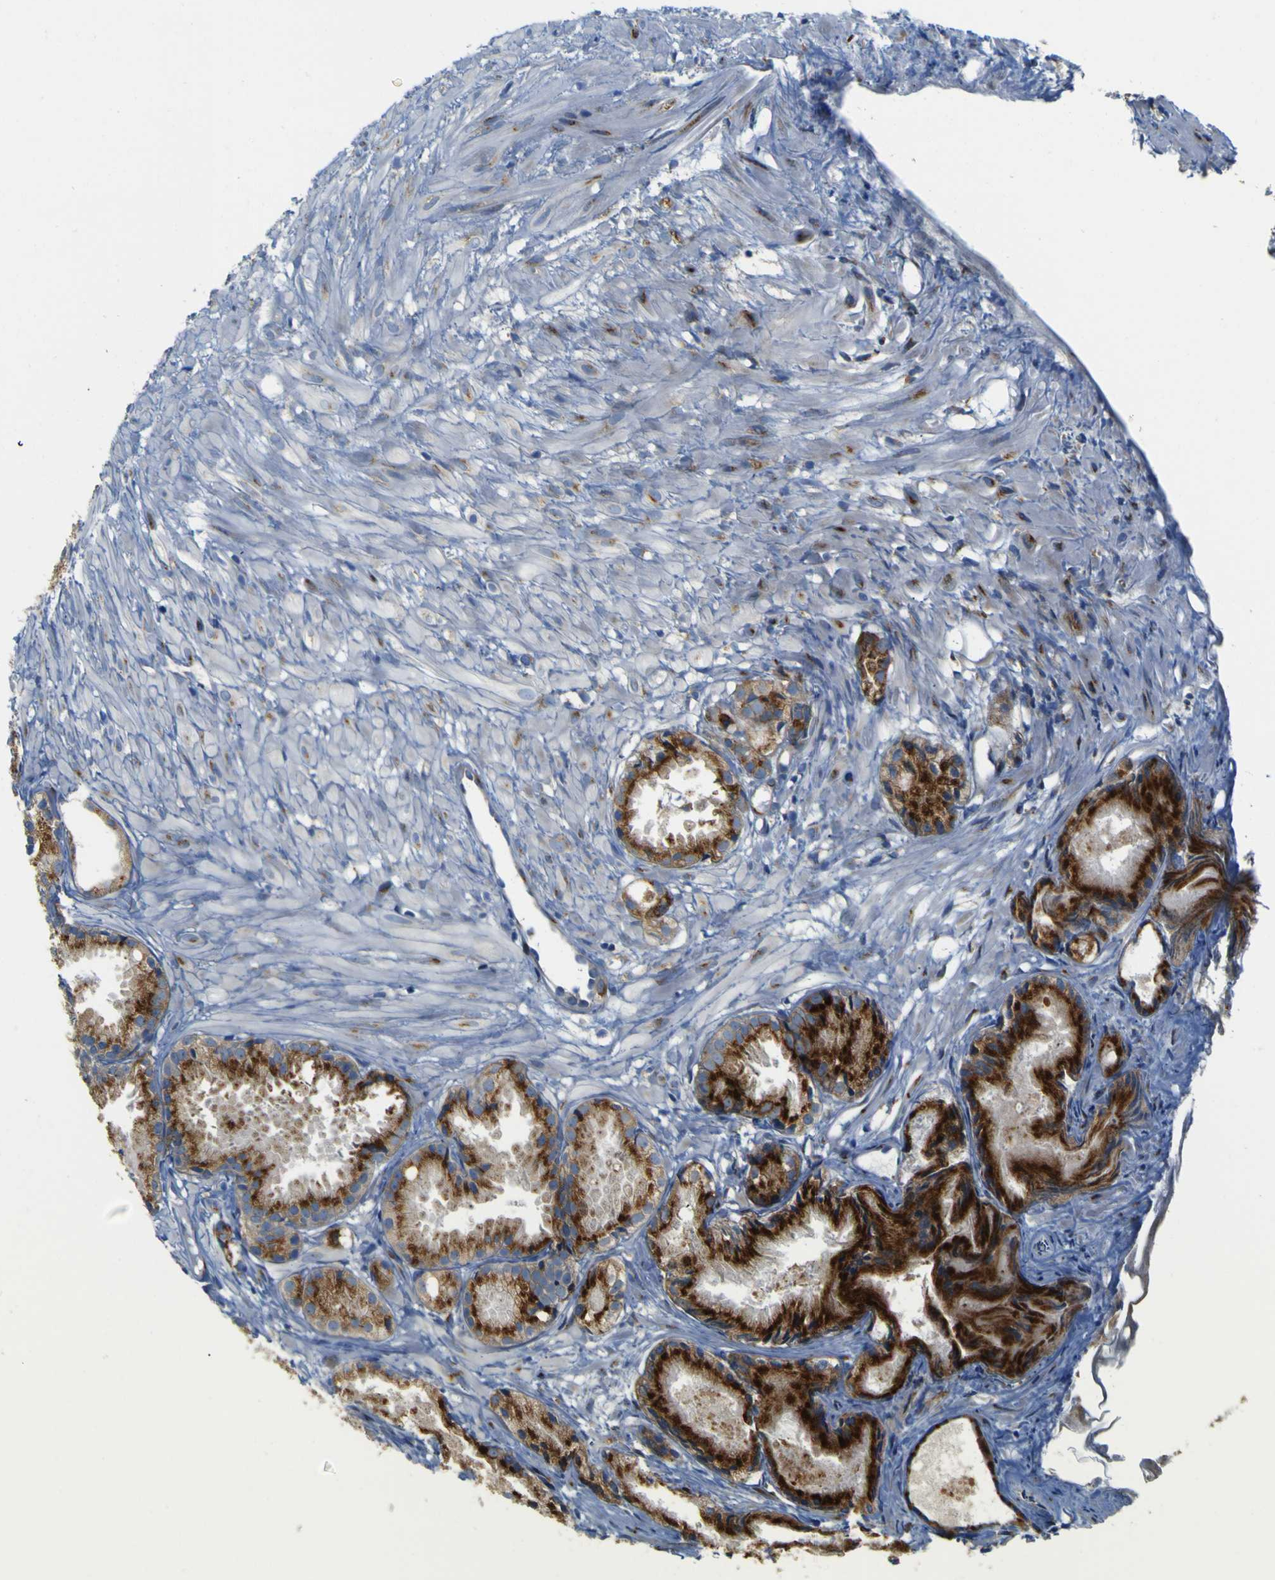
{"staining": {"intensity": "strong", "quantity": ">75%", "location": "cytoplasmic/membranous"}, "tissue": "prostate cancer", "cell_type": "Tumor cells", "image_type": "cancer", "snomed": [{"axis": "morphology", "description": "Adenocarcinoma, Low grade"}, {"axis": "topography", "description": "Prostate"}], "caption": "Immunohistochemistry of prostate cancer (adenocarcinoma (low-grade)) demonstrates high levels of strong cytoplasmic/membranous expression in about >75% of tumor cells.", "gene": "IGF2R", "patient": {"sex": "male", "age": 72}}